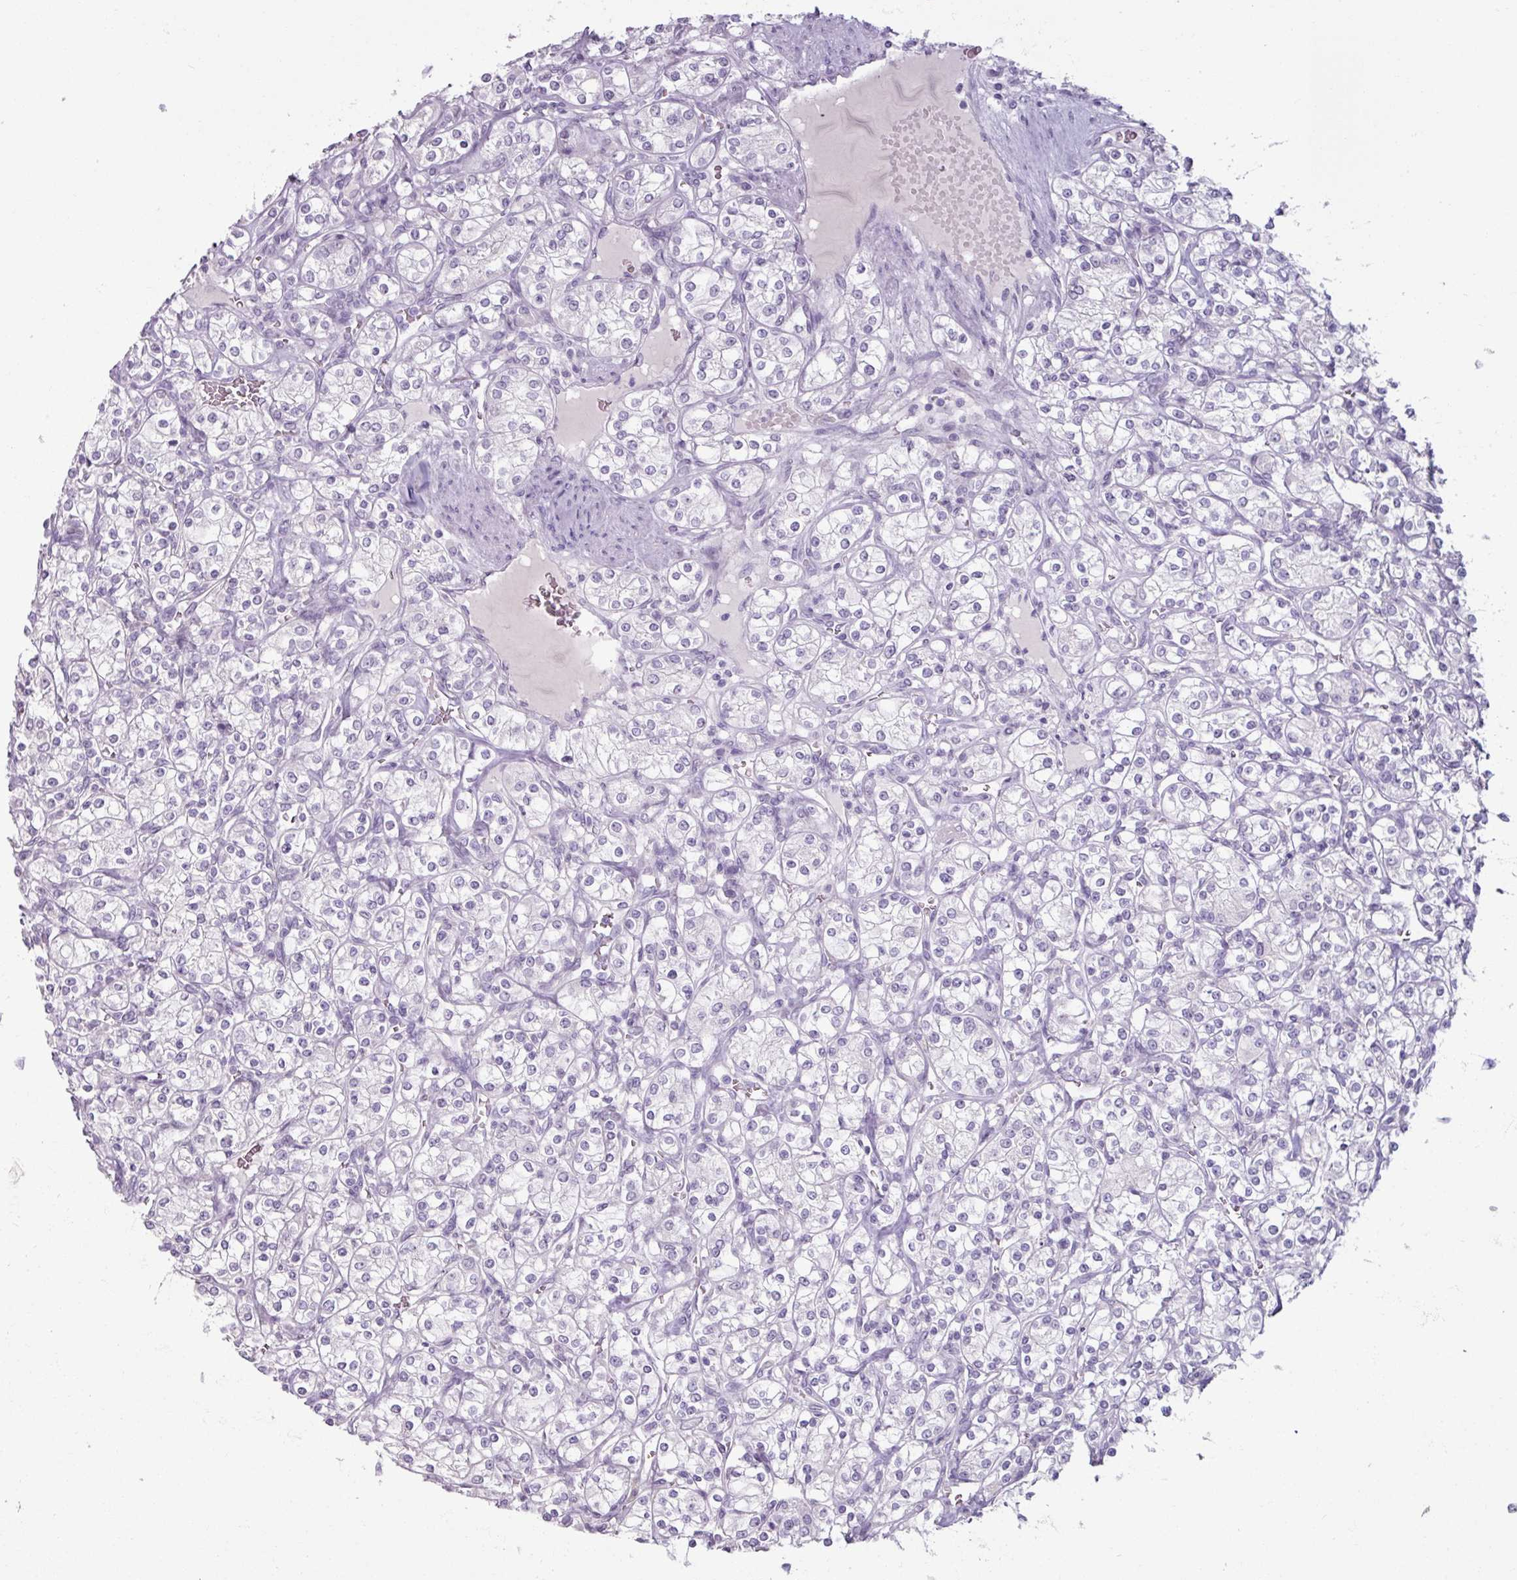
{"staining": {"intensity": "negative", "quantity": "none", "location": "none"}, "tissue": "renal cancer", "cell_type": "Tumor cells", "image_type": "cancer", "snomed": [{"axis": "morphology", "description": "Adenocarcinoma, NOS"}, {"axis": "topography", "description": "Kidney"}], "caption": "DAB (3,3'-diaminobenzidine) immunohistochemical staining of human renal cancer (adenocarcinoma) reveals no significant positivity in tumor cells. (DAB immunohistochemistry (IHC), high magnification).", "gene": "SLC27A5", "patient": {"sex": "male", "age": 77}}